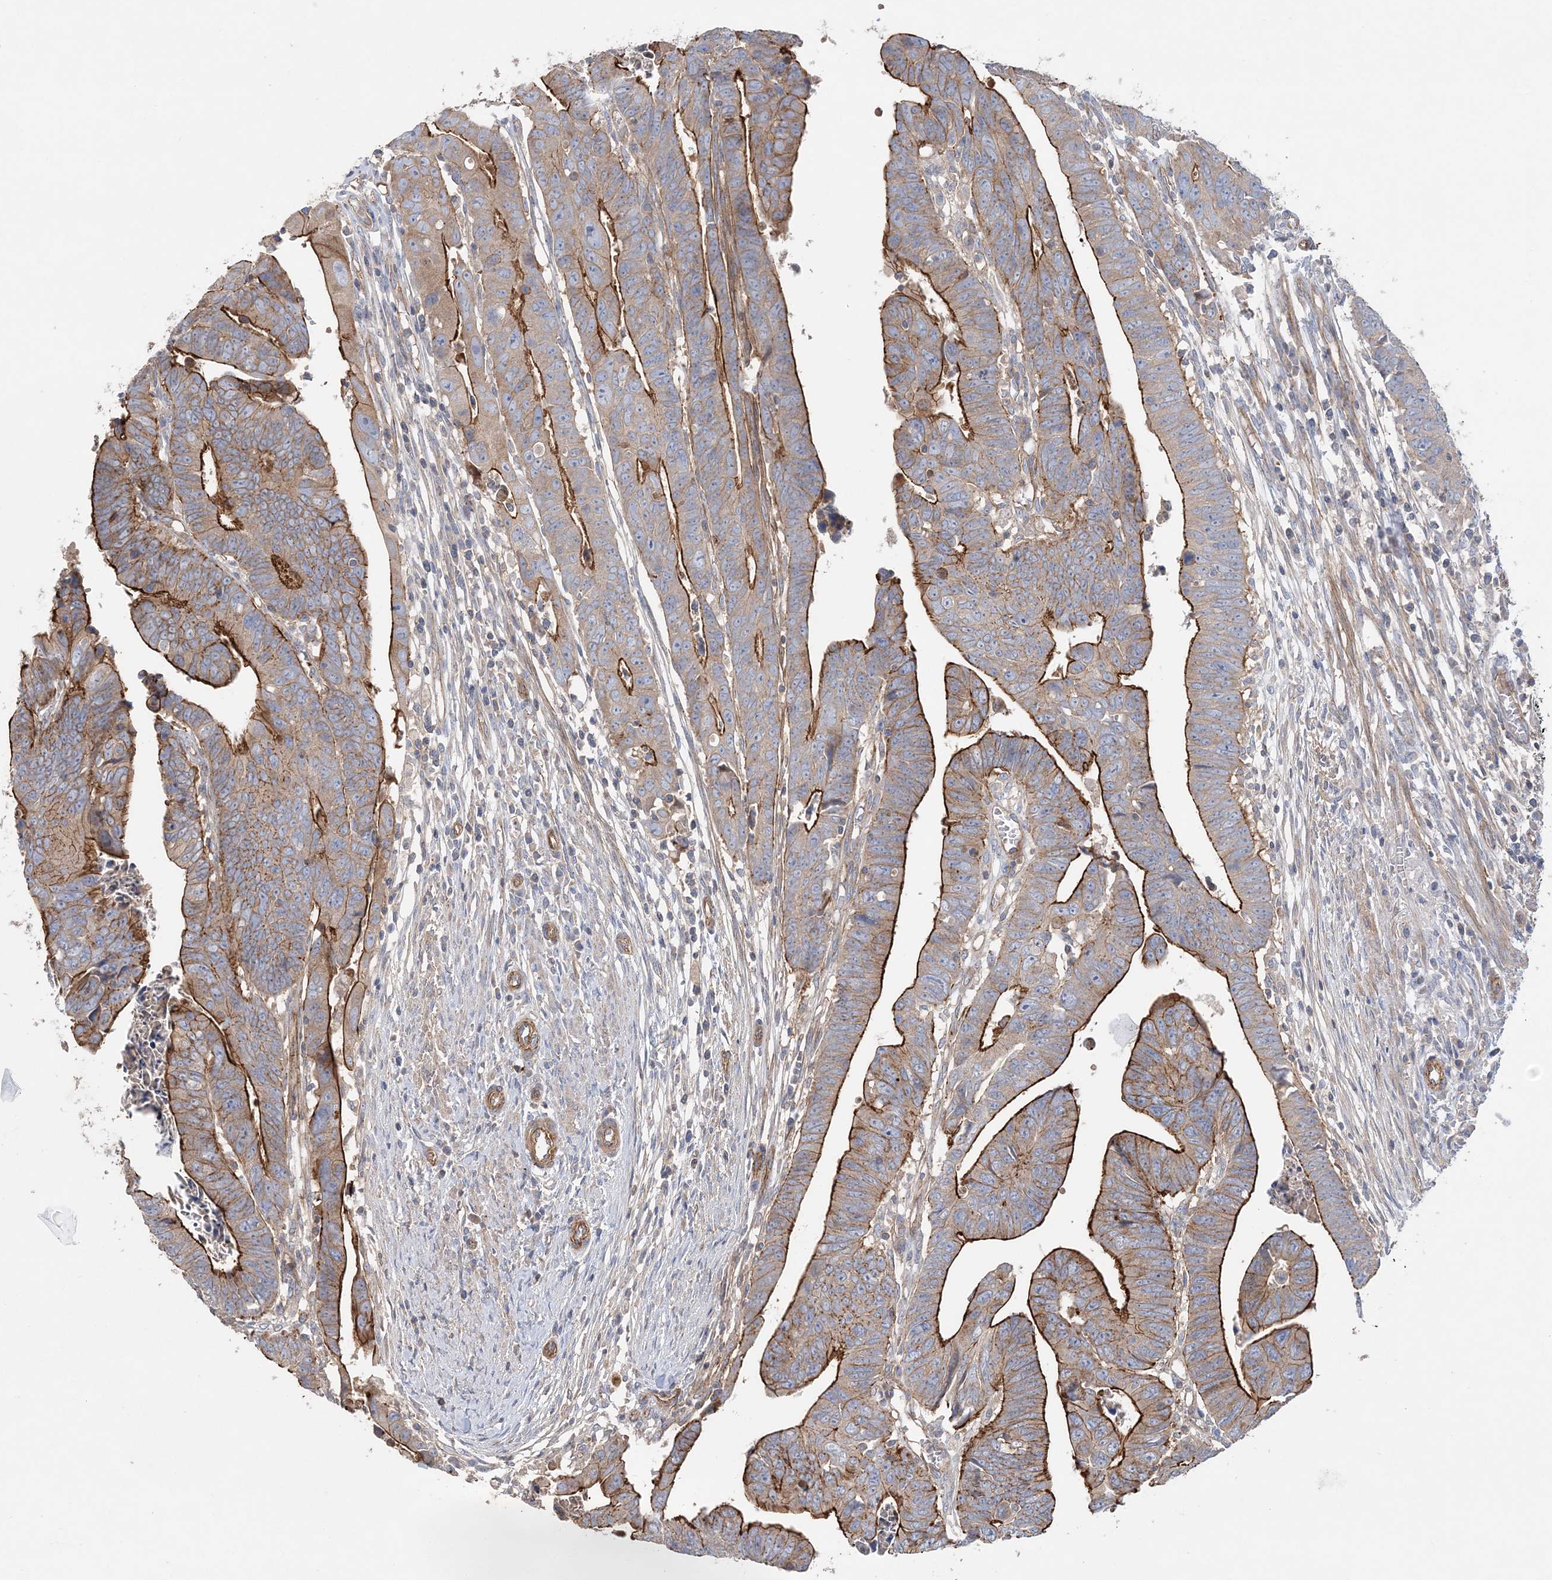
{"staining": {"intensity": "strong", "quantity": ">75%", "location": "cytoplasmic/membranous"}, "tissue": "colorectal cancer", "cell_type": "Tumor cells", "image_type": "cancer", "snomed": [{"axis": "morphology", "description": "Adenocarcinoma, NOS"}, {"axis": "topography", "description": "Rectum"}], "caption": "IHC (DAB (3,3'-diaminobenzidine)) staining of colorectal cancer (adenocarcinoma) shows strong cytoplasmic/membranous protein expression in approximately >75% of tumor cells.", "gene": "PIGC", "patient": {"sex": "female", "age": 65}}